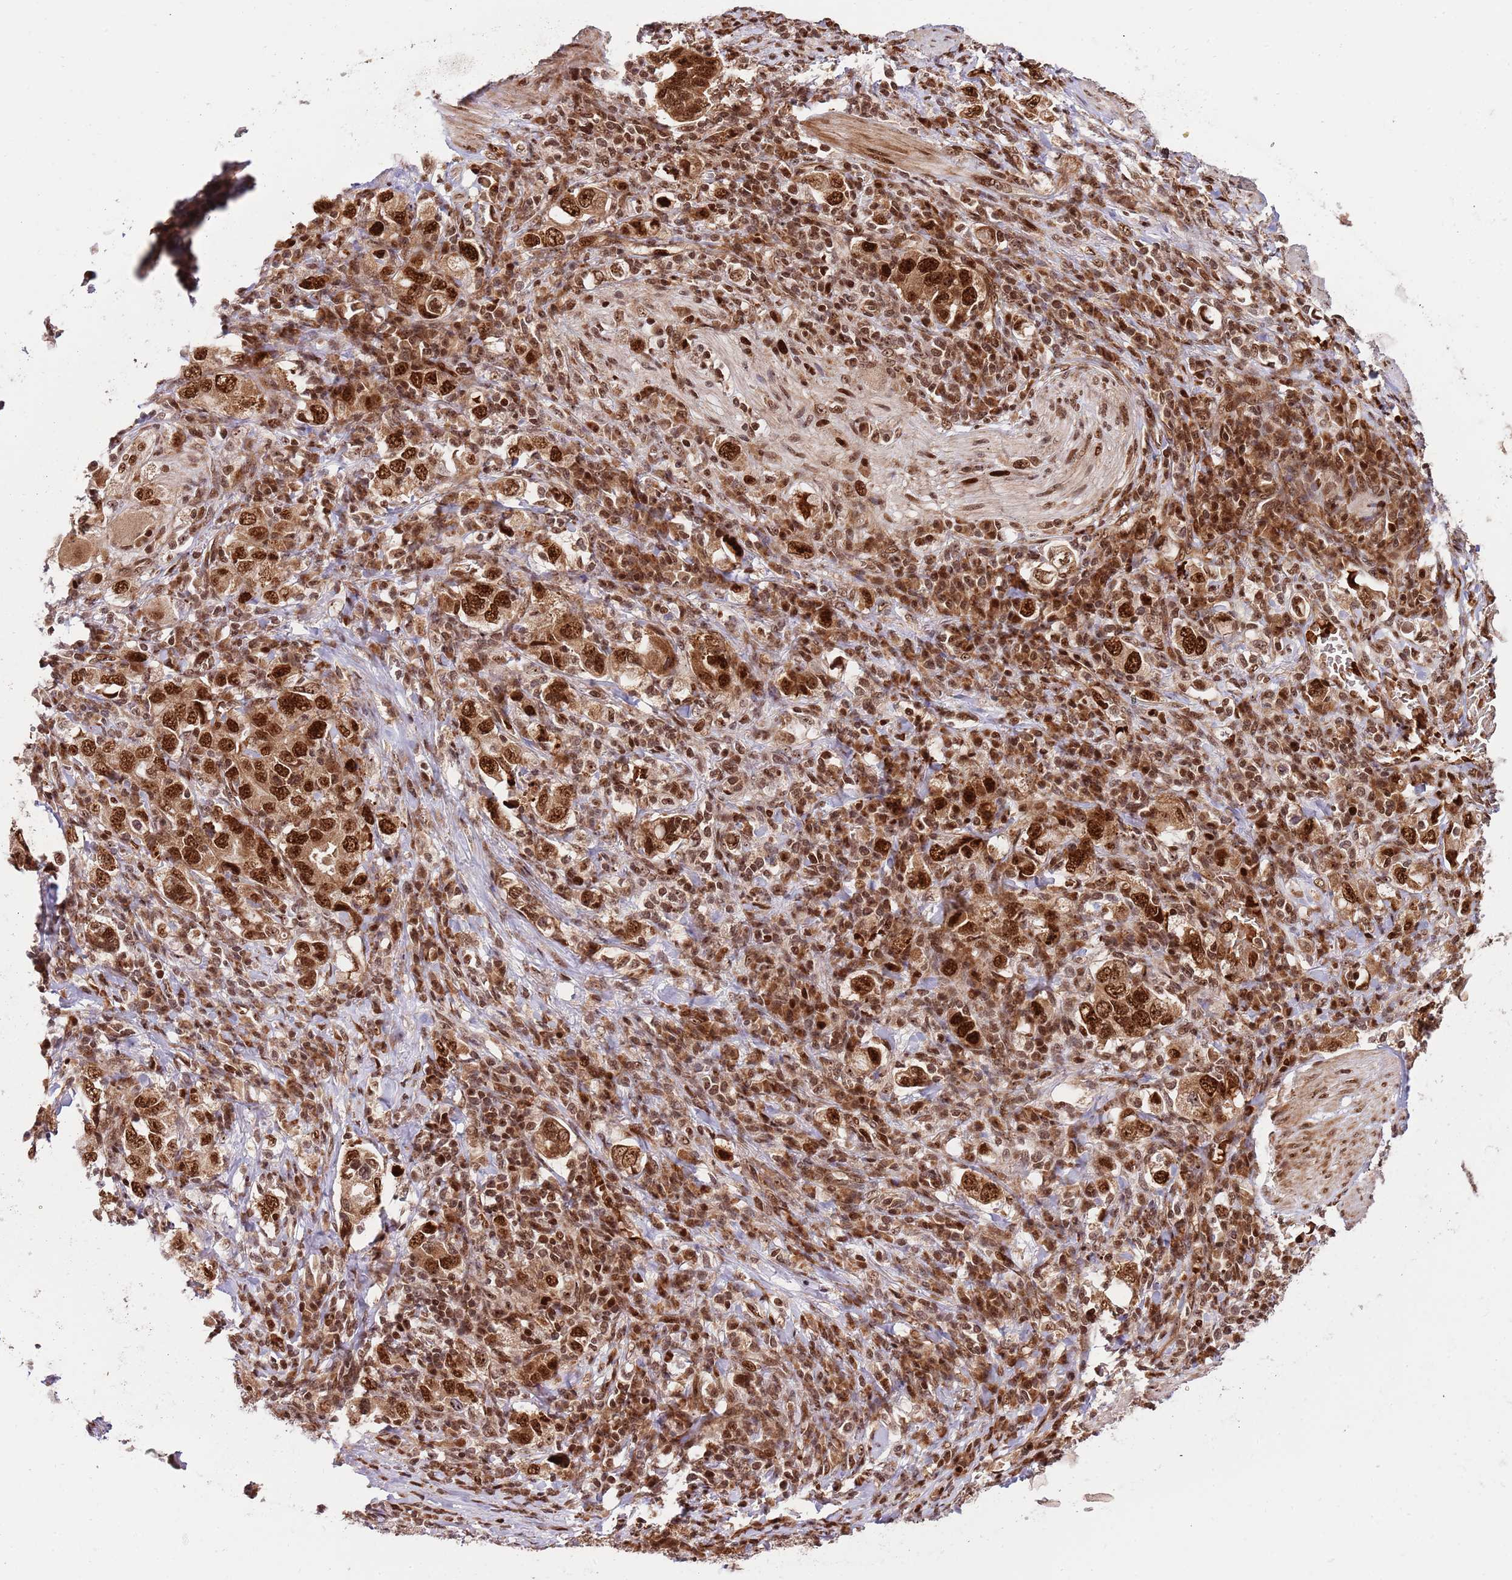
{"staining": {"intensity": "strong", "quantity": ">75%", "location": "cytoplasmic/membranous,nuclear"}, "tissue": "stomach cancer", "cell_type": "Tumor cells", "image_type": "cancer", "snomed": [{"axis": "morphology", "description": "Adenocarcinoma, NOS"}, {"axis": "topography", "description": "Stomach, upper"}, {"axis": "topography", "description": "Stomach"}], "caption": "Protein expression analysis of human adenocarcinoma (stomach) reveals strong cytoplasmic/membranous and nuclear staining in about >75% of tumor cells. The protein is shown in brown color, while the nuclei are stained blue.", "gene": "RIF1", "patient": {"sex": "male", "age": 62}}